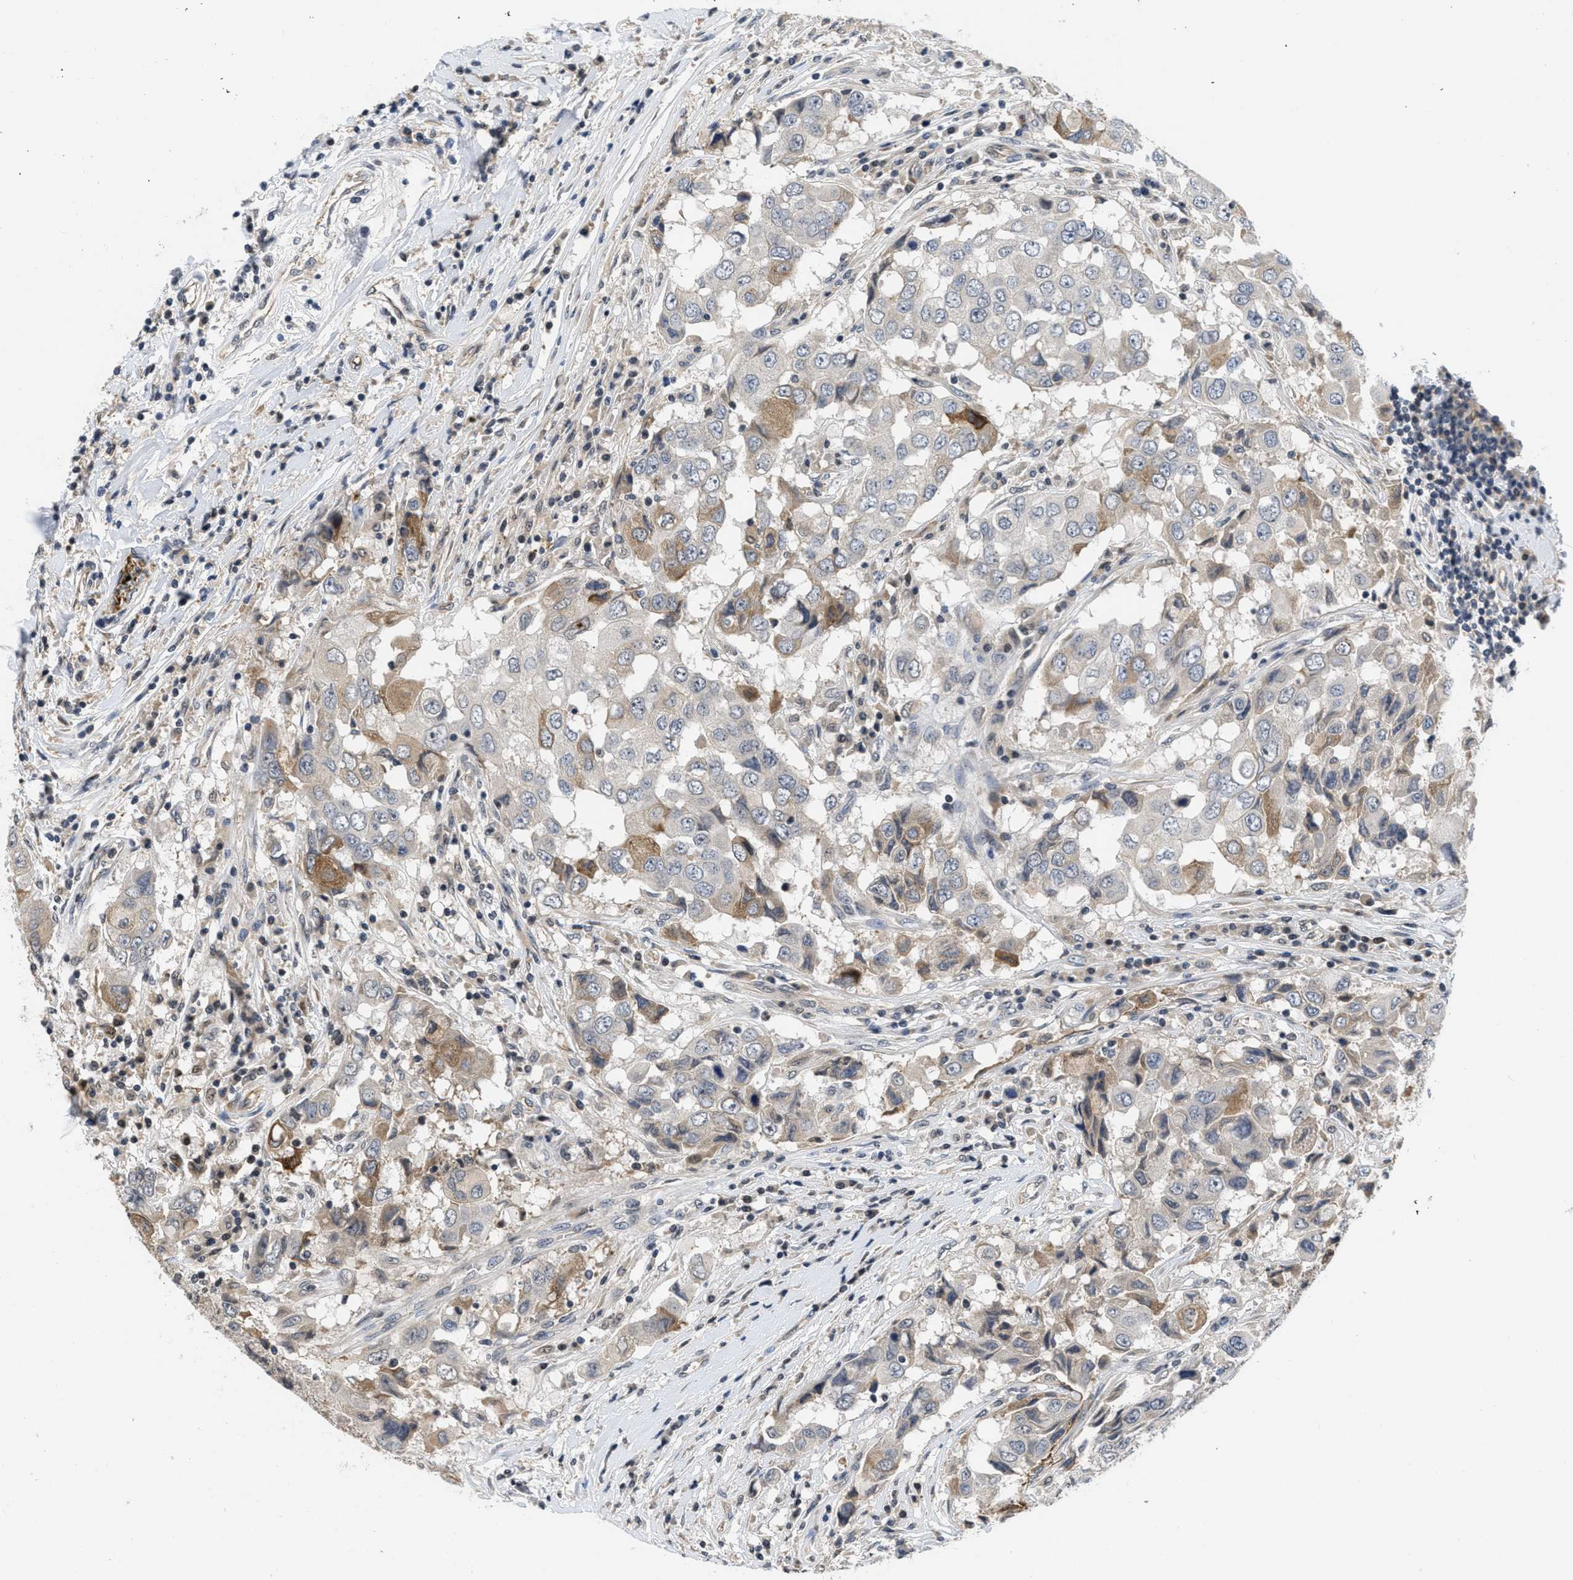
{"staining": {"intensity": "moderate", "quantity": "<25%", "location": "cytoplasmic/membranous"}, "tissue": "breast cancer", "cell_type": "Tumor cells", "image_type": "cancer", "snomed": [{"axis": "morphology", "description": "Duct carcinoma"}, {"axis": "topography", "description": "Breast"}], "caption": "Breast cancer tissue demonstrates moderate cytoplasmic/membranous positivity in approximately <25% of tumor cells The protein of interest is shown in brown color, while the nuclei are stained blue.", "gene": "ANGPT1", "patient": {"sex": "female", "age": 27}}